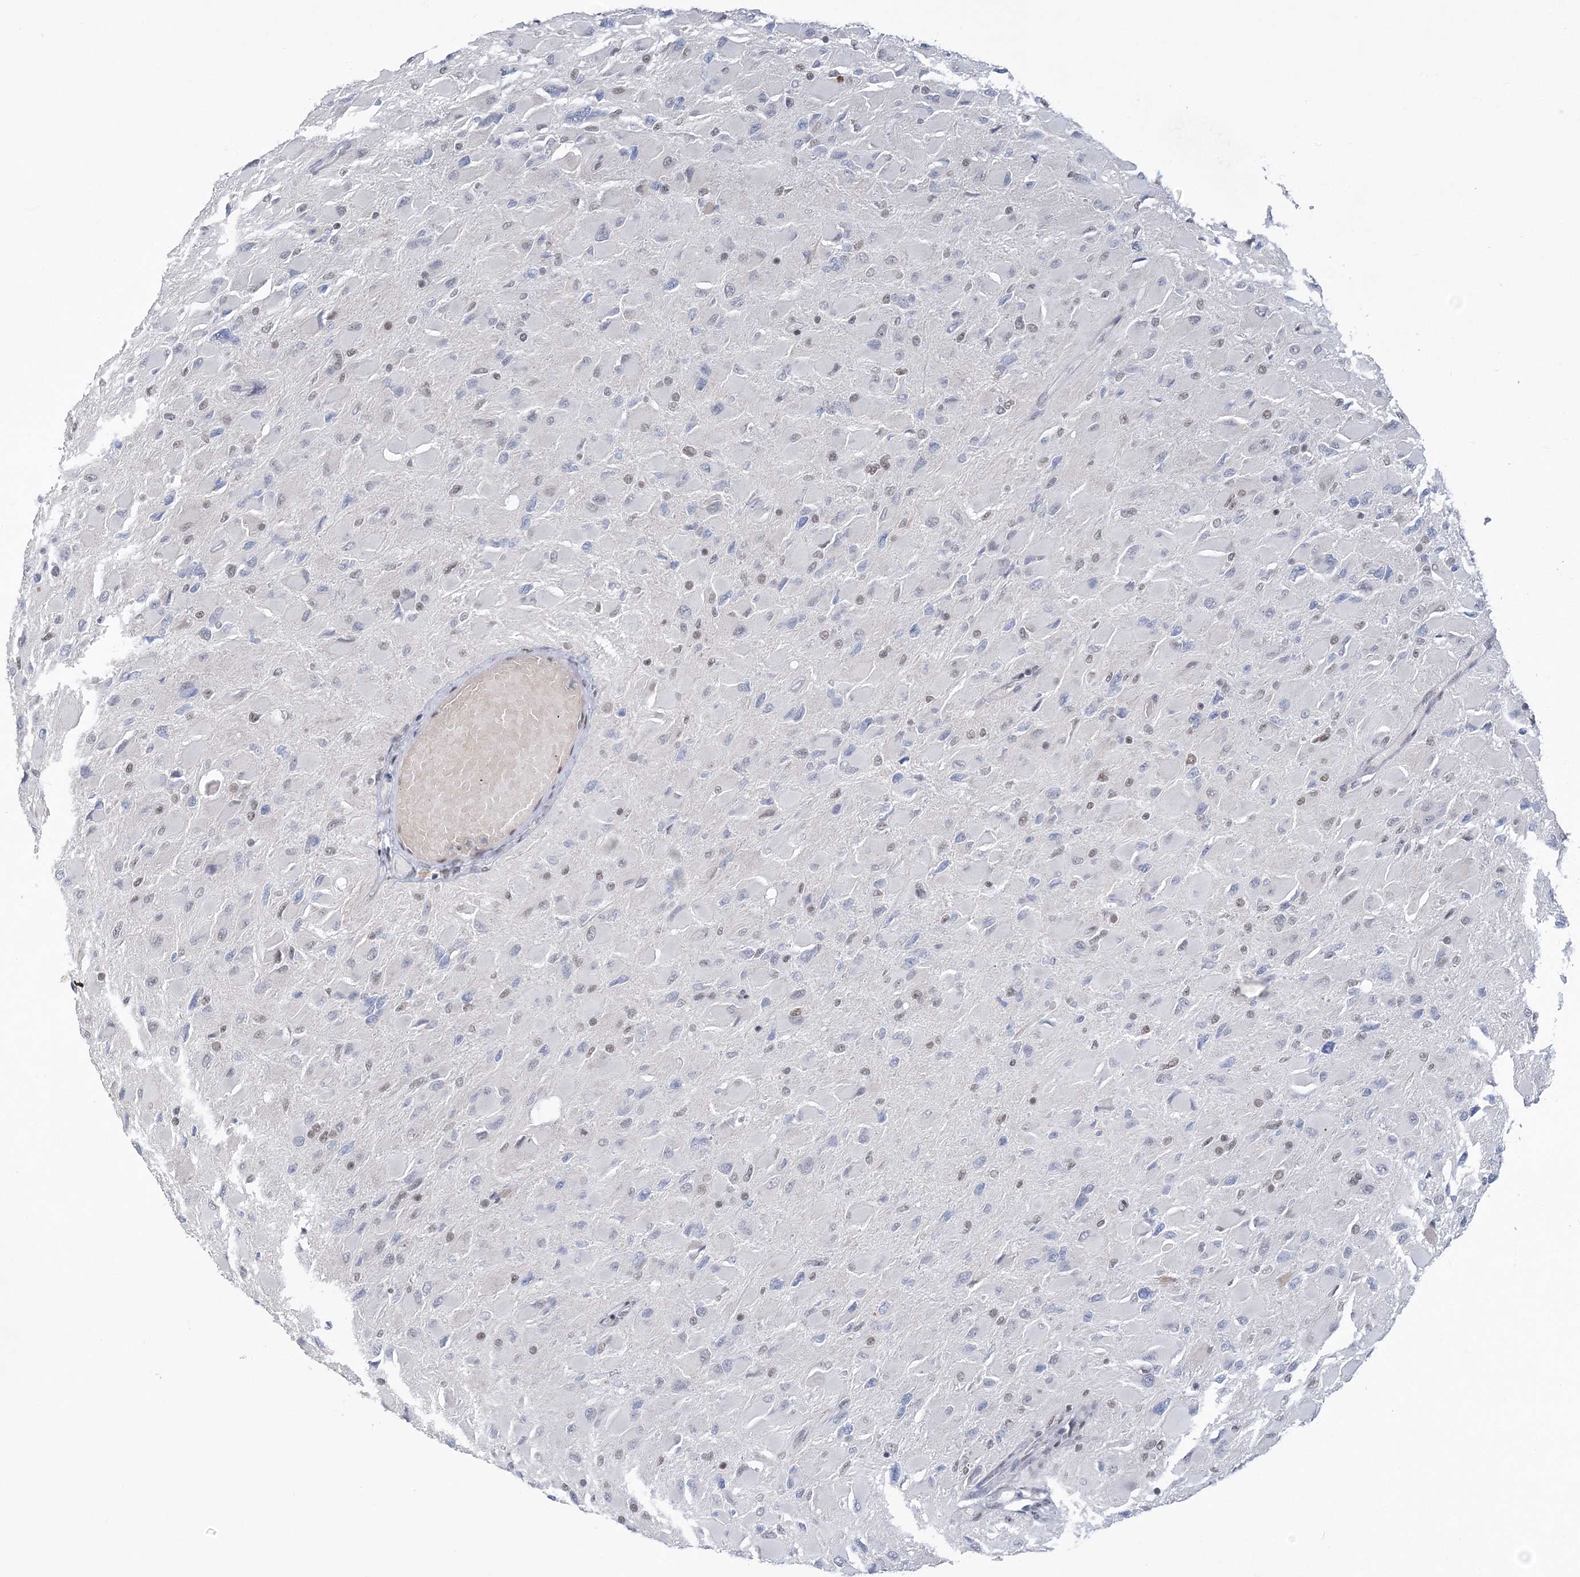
{"staining": {"intensity": "negative", "quantity": "none", "location": "none"}, "tissue": "glioma", "cell_type": "Tumor cells", "image_type": "cancer", "snomed": [{"axis": "morphology", "description": "Glioma, malignant, High grade"}, {"axis": "topography", "description": "Cerebral cortex"}], "caption": "This photomicrograph is of malignant glioma (high-grade) stained with immunohistochemistry to label a protein in brown with the nuclei are counter-stained blue. There is no staining in tumor cells.", "gene": "ZBTB7A", "patient": {"sex": "female", "age": 36}}